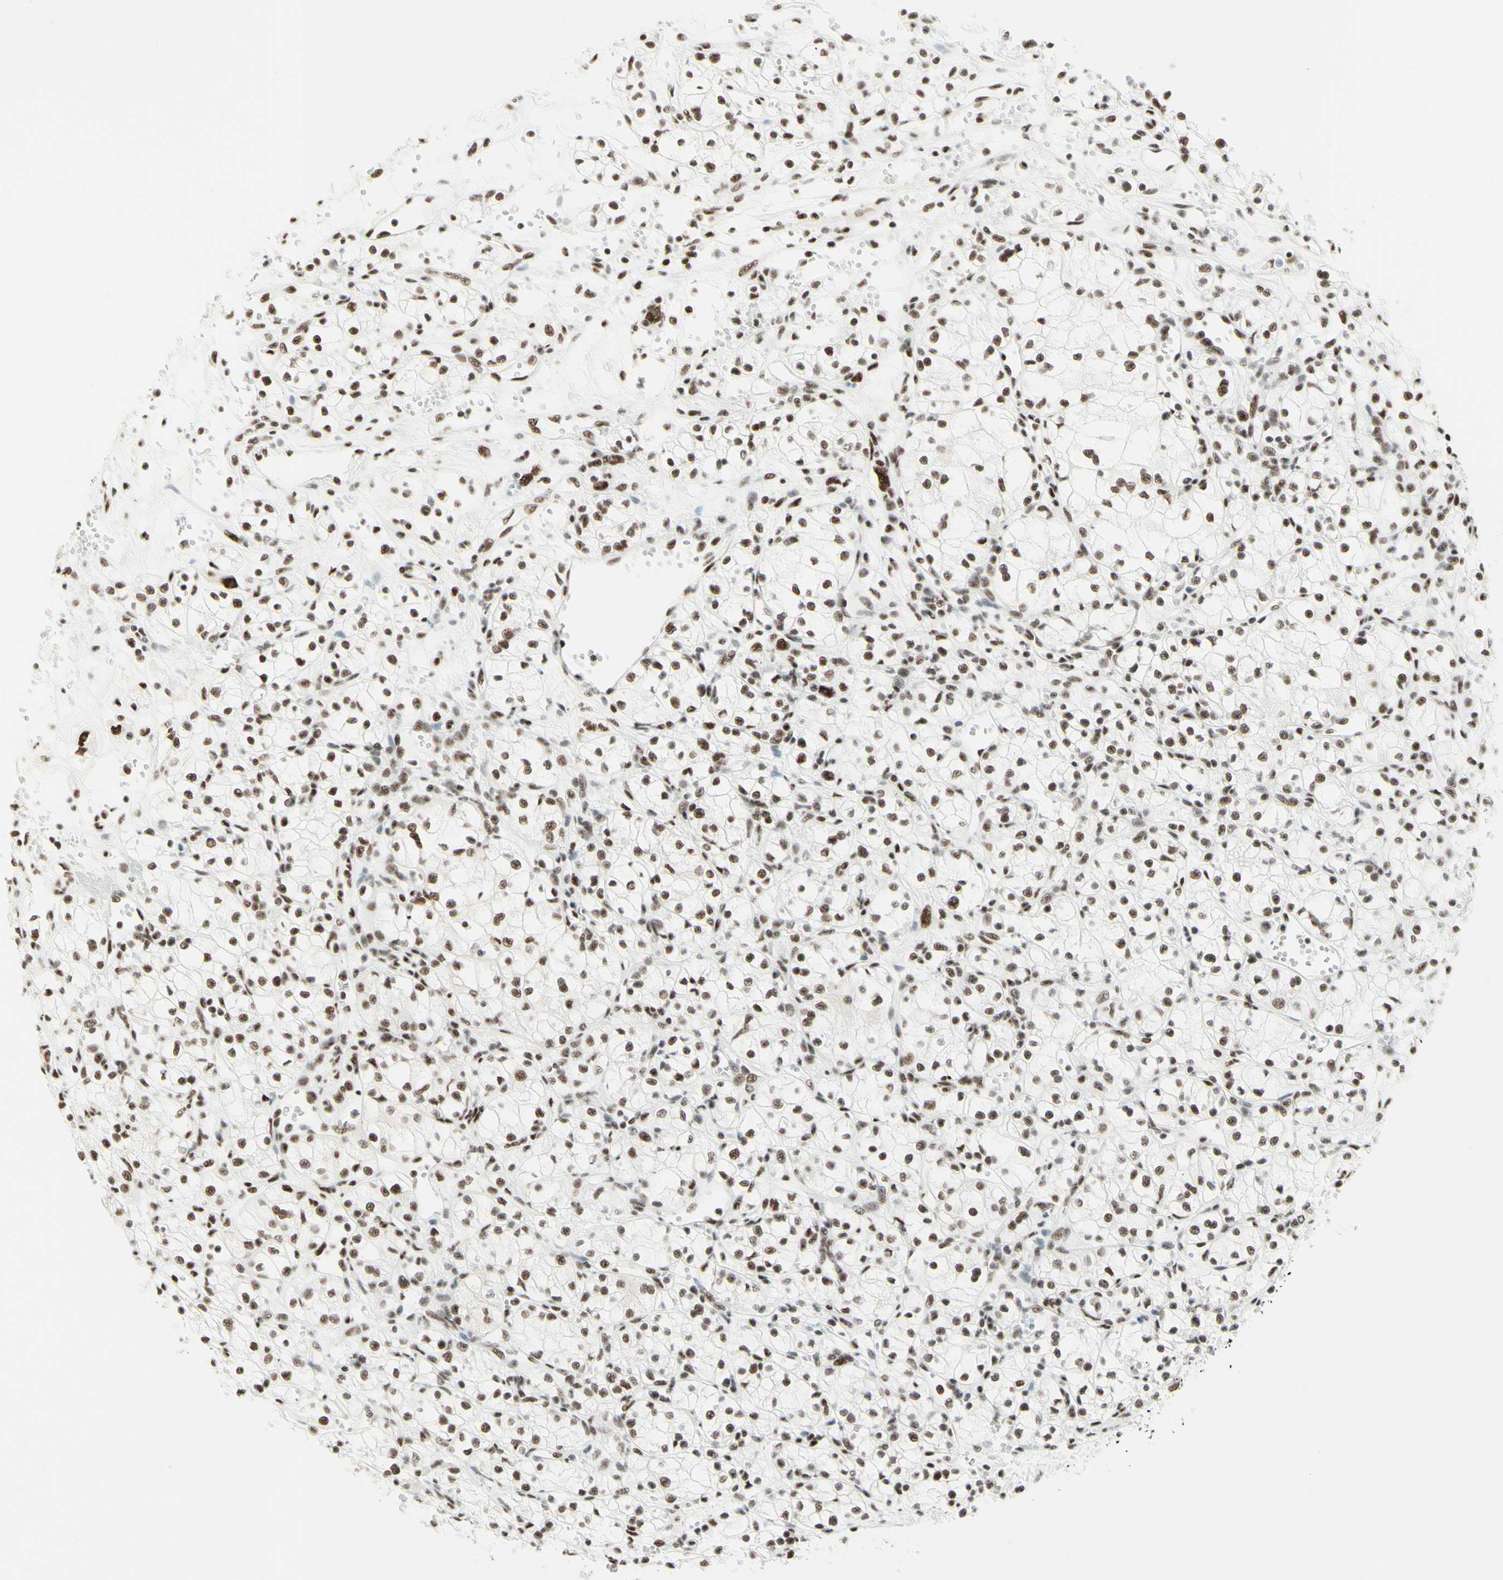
{"staining": {"intensity": "moderate", "quantity": ">75%", "location": "nuclear"}, "tissue": "renal cancer", "cell_type": "Tumor cells", "image_type": "cancer", "snomed": [{"axis": "morphology", "description": "Normal tissue, NOS"}, {"axis": "morphology", "description": "Adenocarcinoma, NOS"}, {"axis": "topography", "description": "Kidney"}], "caption": "Tumor cells display medium levels of moderate nuclear expression in about >75% of cells in adenocarcinoma (renal).", "gene": "WTAP", "patient": {"sex": "male", "age": 59}}